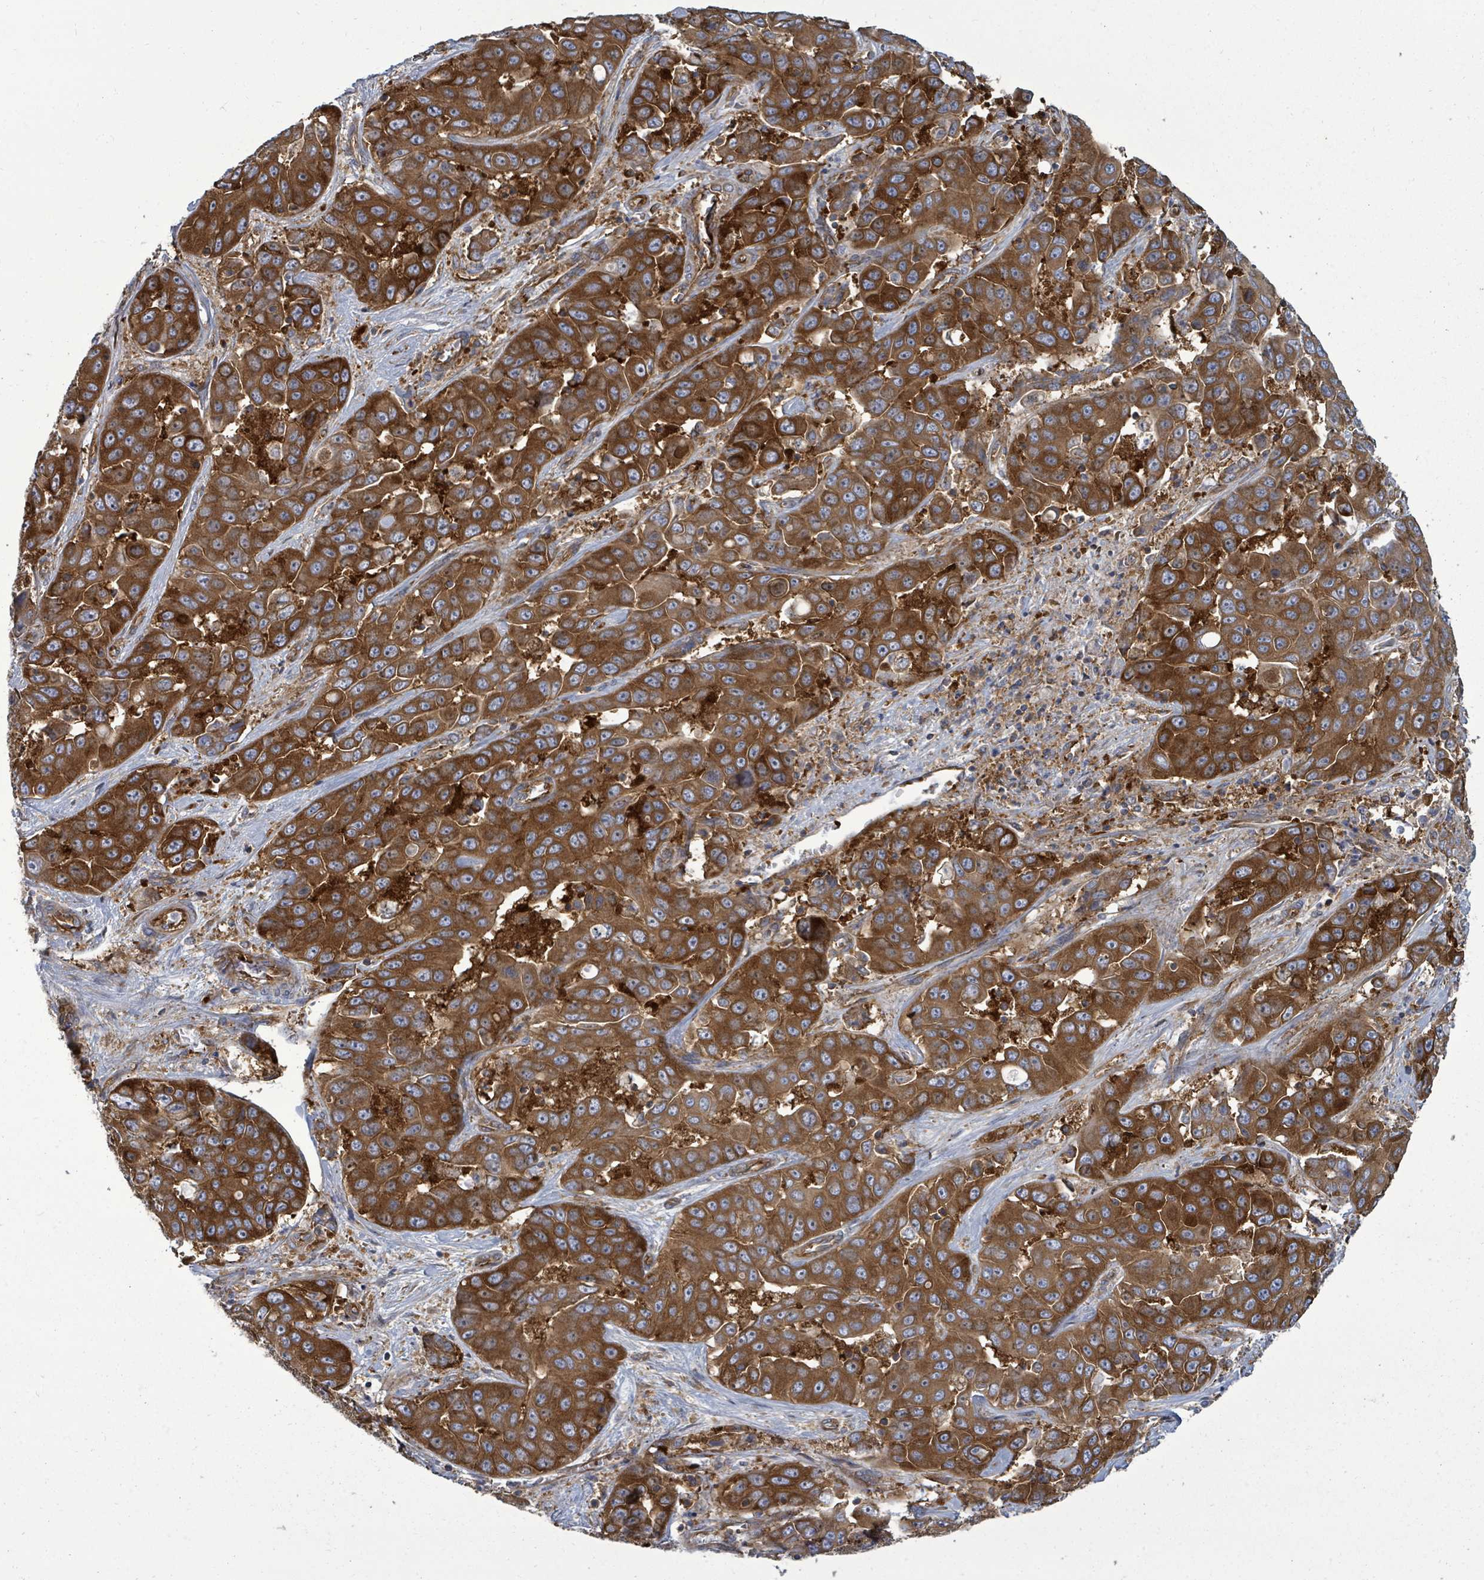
{"staining": {"intensity": "strong", "quantity": ">75%", "location": "cytoplasmic/membranous"}, "tissue": "liver cancer", "cell_type": "Tumor cells", "image_type": "cancer", "snomed": [{"axis": "morphology", "description": "Cholangiocarcinoma"}, {"axis": "topography", "description": "Liver"}], "caption": "Immunohistochemistry (IHC) (DAB (3,3'-diaminobenzidine)) staining of human liver cholangiocarcinoma demonstrates strong cytoplasmic/membranous protein expression in approximately >75% of tumor cells.", "gene": "EIF3C", "patient": {"sex": "female", "age": 52}}